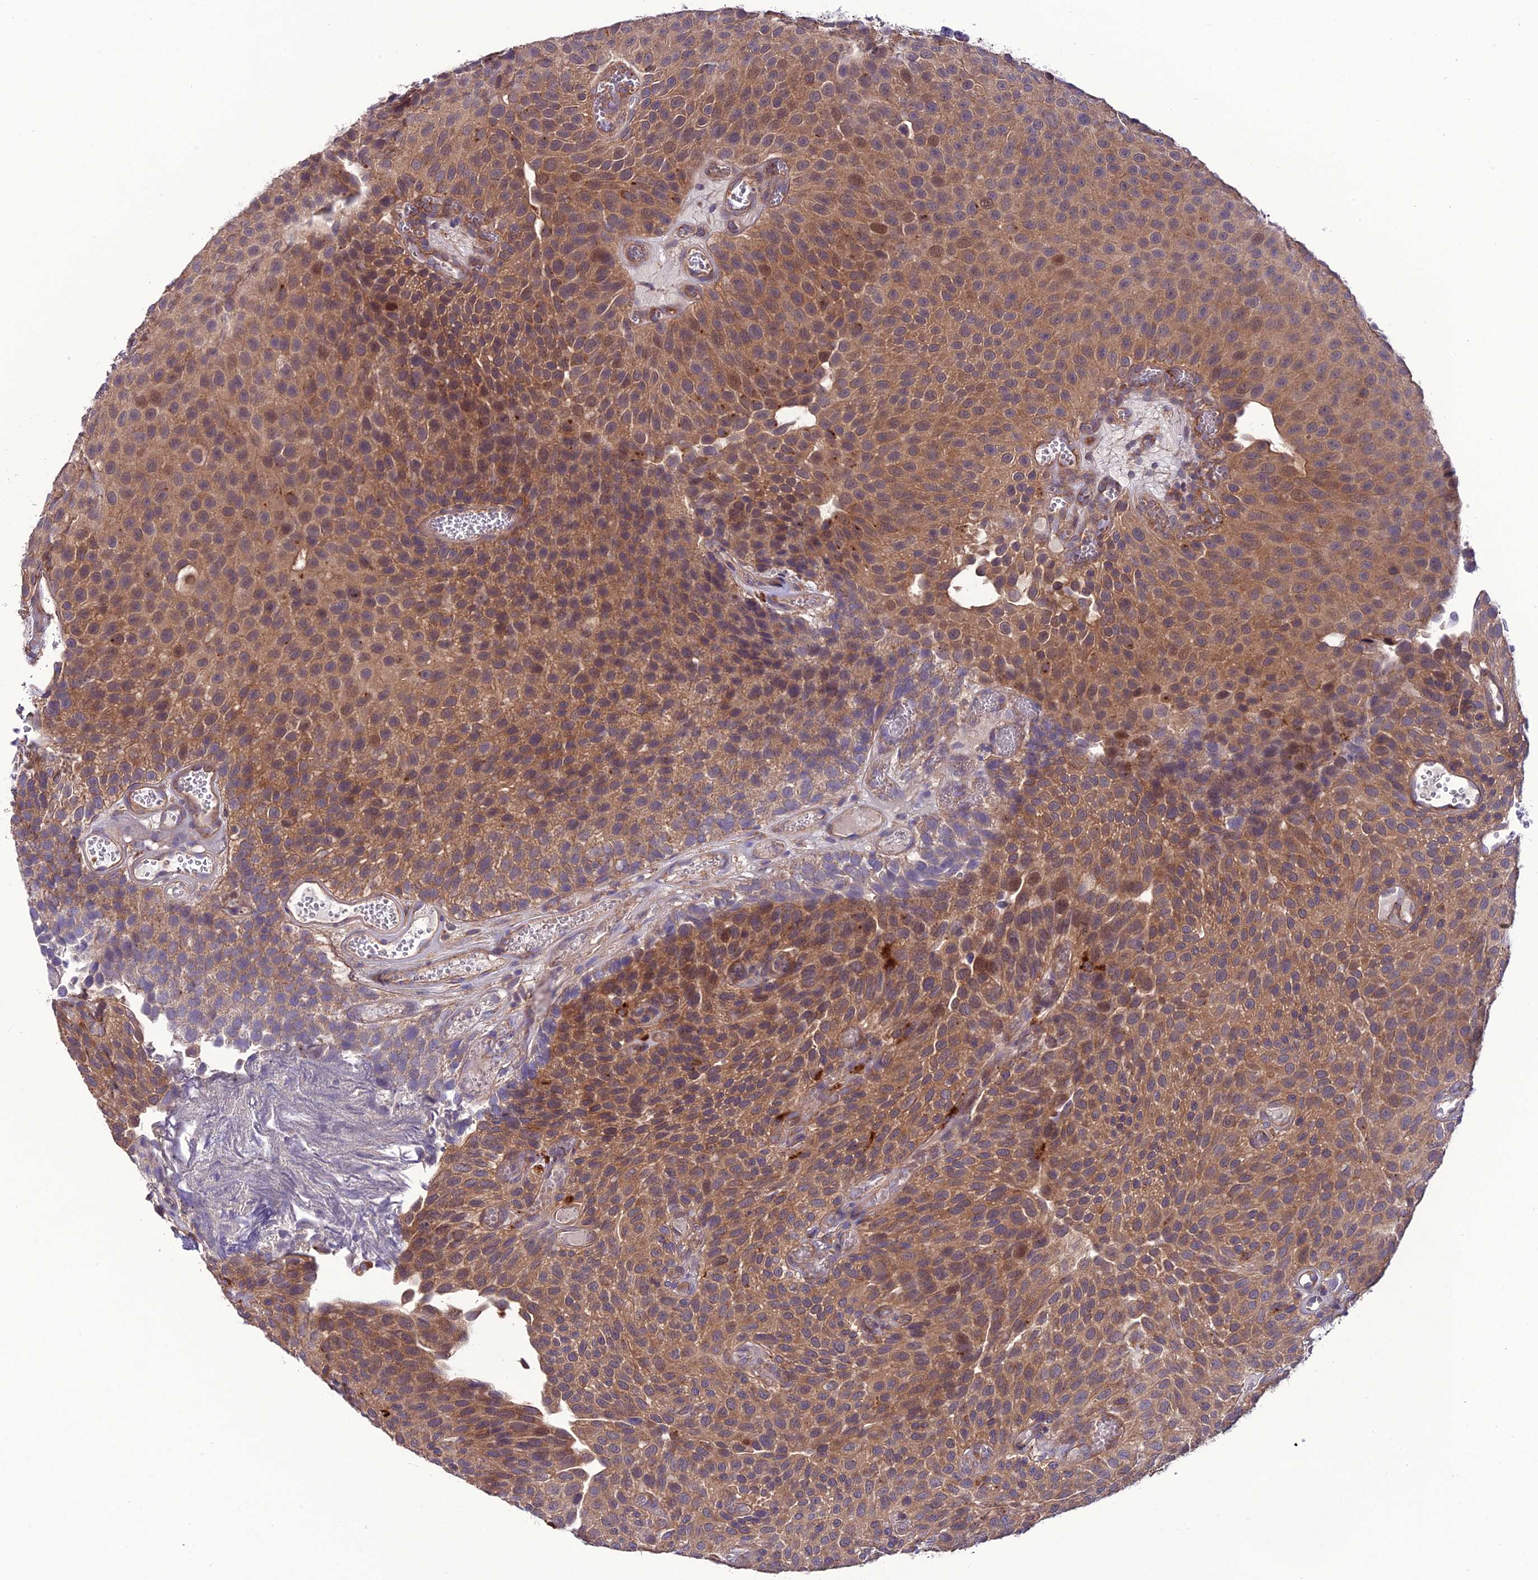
{"staining": {"intensity": "moderate", "quantity": ">75%", "location": "cytoplasmic/membranous,nuclear"}, "tissue": "urothelial cancer", "cell_type": "Tumor cells", "image_type": "cancer", "snomed": [{"axis": "morphology", "description": "Urothelial carcinoma, Low grade"}, {"axis": "topography", "description": "Urinary bladder"}], "caption": "Protein staining by immunohistochemistry reveals moderate cytoplasmic/membranous and nuclear expression in approximately >75% of tumor cells in urothelial cancer.", "gene": "PPIL3", "patient": {"sex": "male", "age": 89}}